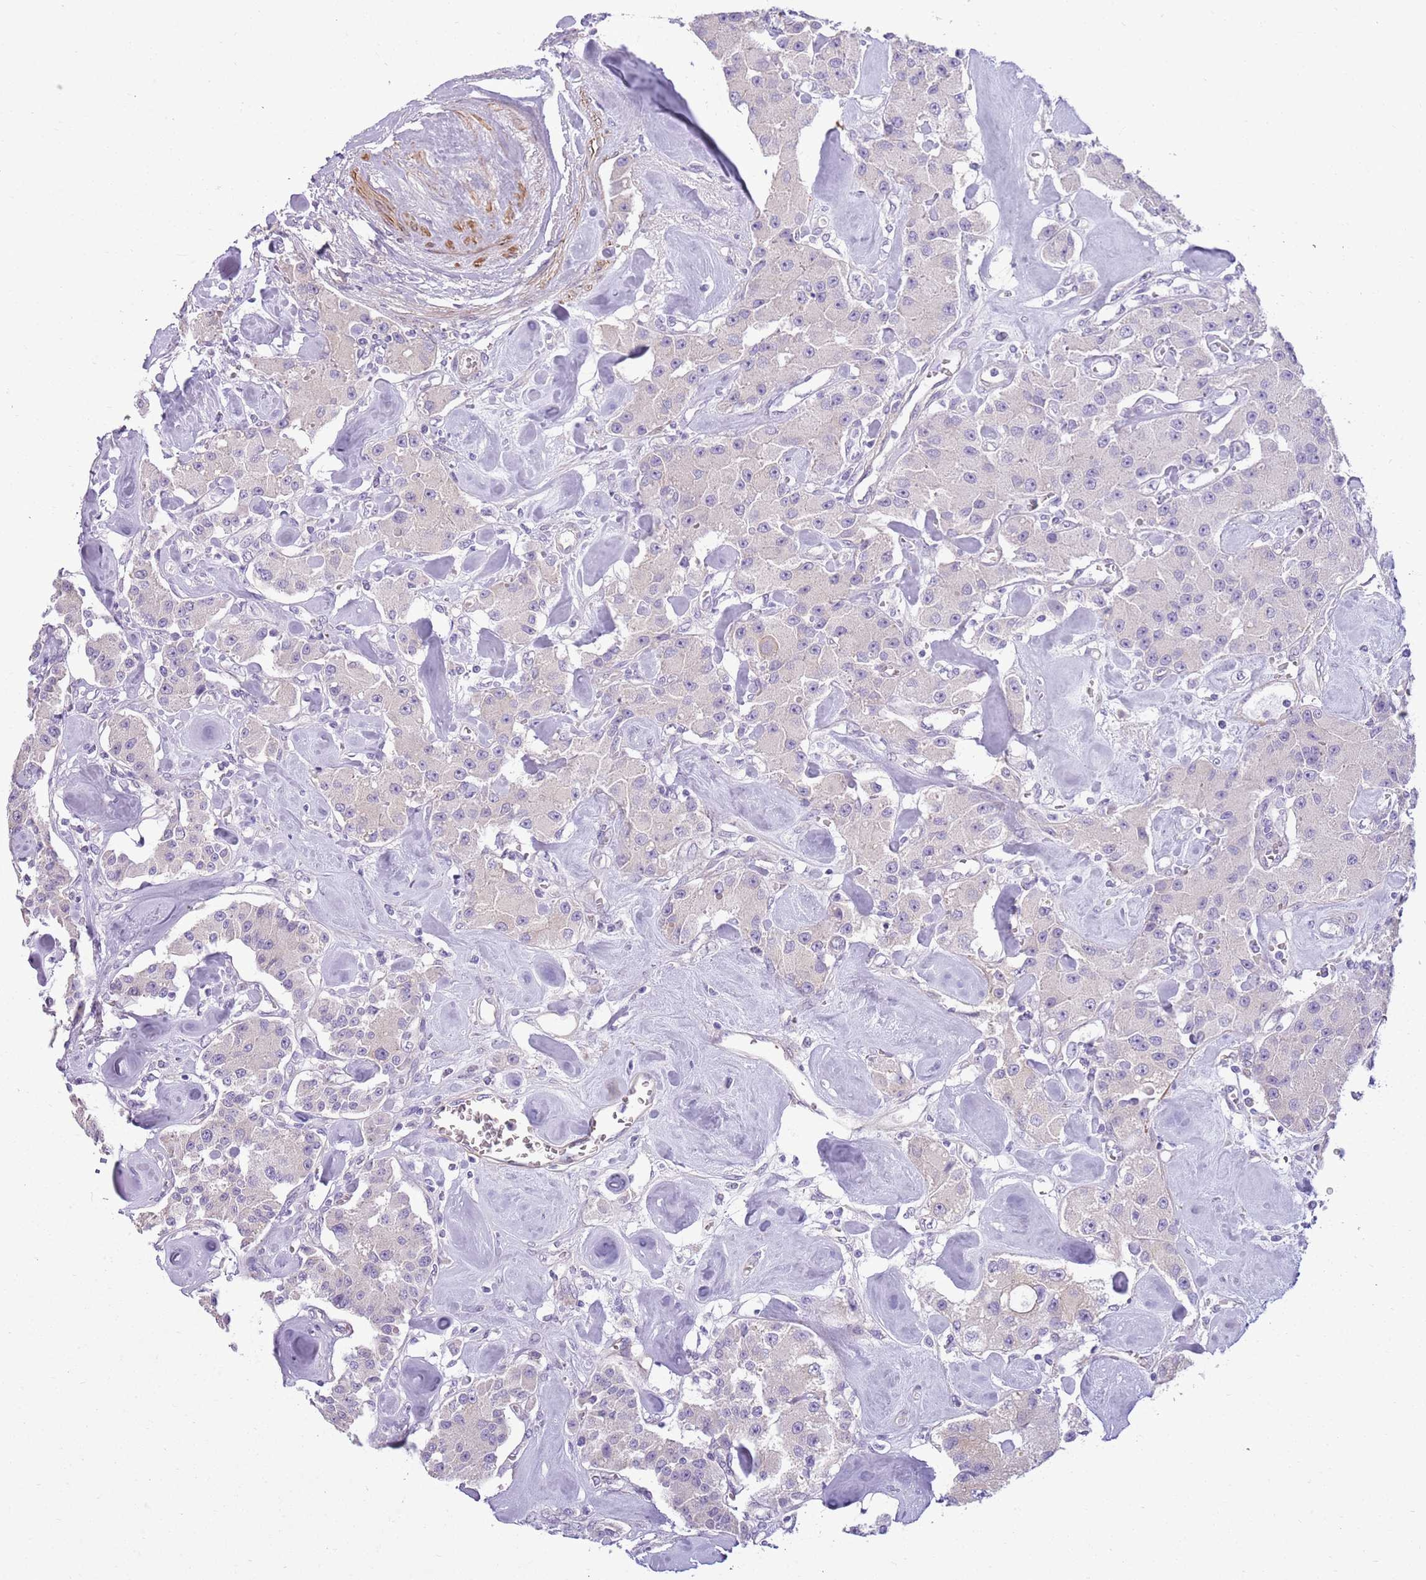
{"staining": {"intensity": "negative", "quantity": "none", "location": "none"}, "tissue": "carcinoid", "cell_type": "Tumor cells", "image_type": "cancer", "snomed": [{"axis": "morphology", "description": "Carcinoid, malignant, NOS"}, {"axis": "topography", "description": "Pancreas"}], "caption": "IHC photomicrograph of neoplastic tissue: malignant carcinoid stained with DAB reveals no significant protein positivity in tumor cells.", "gene": "ZC4H2", "patient": {"sex": "male", "age": 41}}